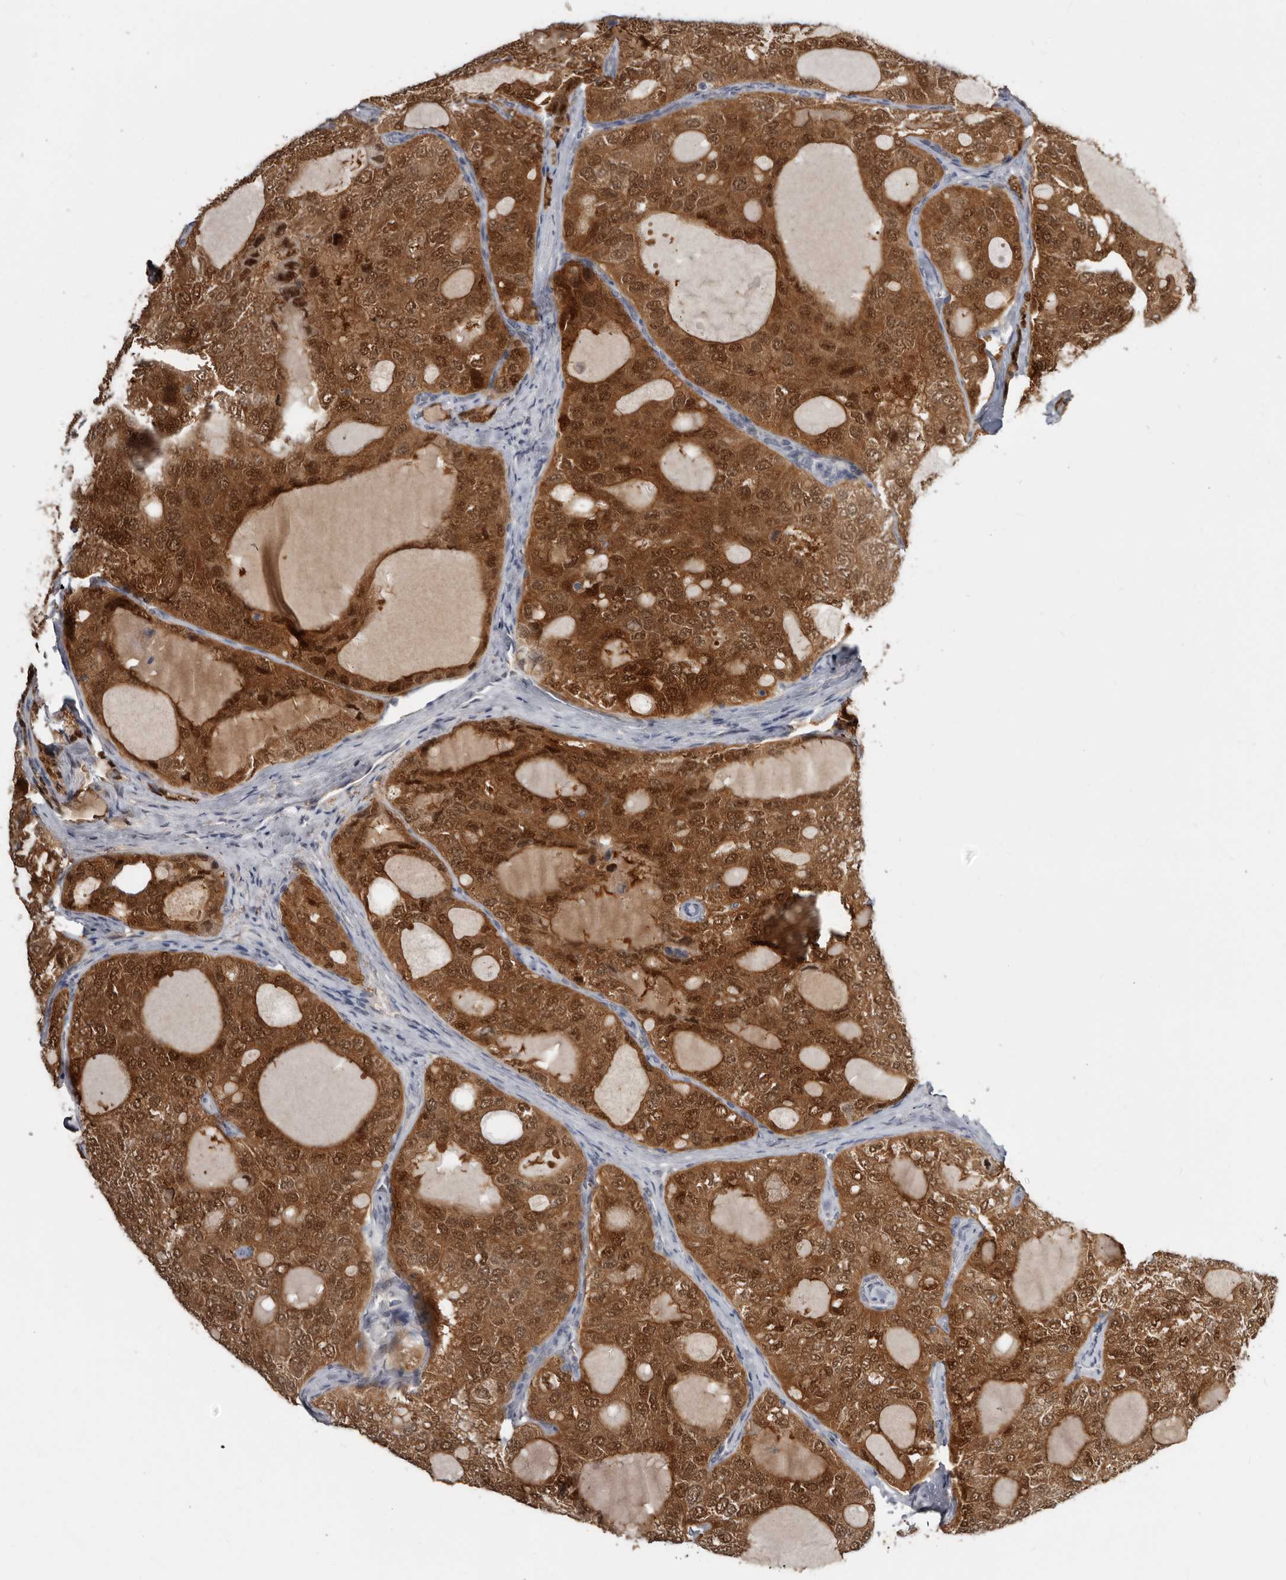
{"staining": {"intensity": "moderate", "quantity": ">75%", "location": "cytoplasmic/membranous,nuclear"}, "tissue": "thyroid cancer", "cell_type": "Tumor cells", "image_type": "cancer", "snomed": [{"axis": "morphology", "description": "Follicular adenoma carcinoma, NOS"}, {"axis": "topography", "description": "Thyroid gland"}], "caption": "A brown stain labels moderate cytoplasmic/membranous and nuclear positivity of a protein in human thyroid cancer (follicular adenoma carcinoma) tumor cells.", "gene": "RBKS", "patient": {"sex": "male", "age": 75}}